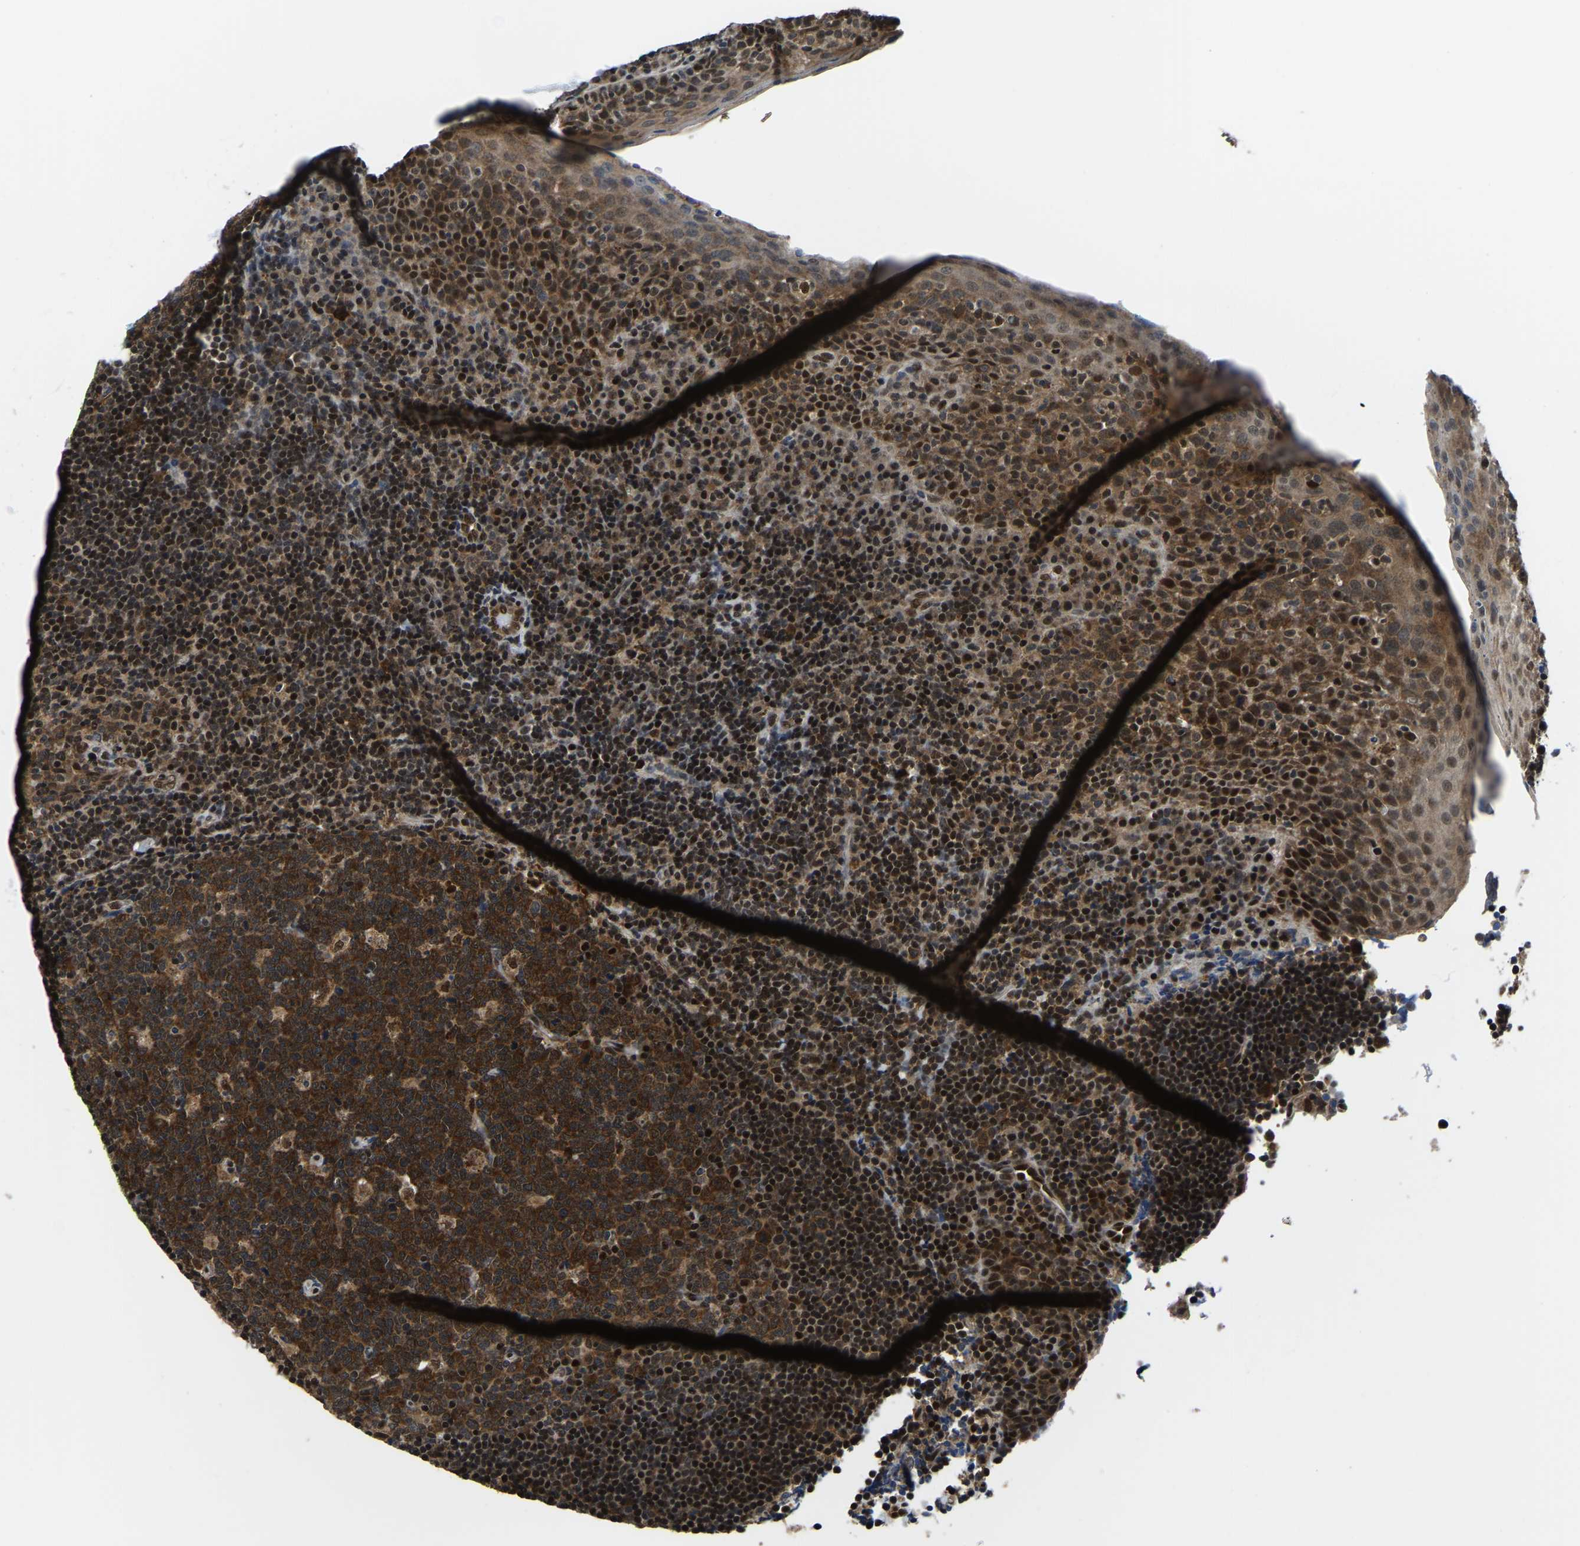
{"staining": {"intensity": "strong", "quantity": ">75%", "location": "cytoplasmic/membranous"}, "tissue": "tonsil", "cell_type": "Germinal center cells", "image_type": "normal", "snomed": [{"axis": "morphology", "description": "Normal tissue, NOS"}, {"axis": "topography", "description": "Tonsil"}], "caption": "An IHC image of normal tissue is shown. Protein staining in brown highlights strong cytoplasmic/membranous positivity in tonsil within germinal center cells. Using DAB (brown) and hematoxylin (blue) stains, captured at high magnification using brightfield microscopy.", "gene": "DFFA", "patient": {"sex": "male", "age": 17}}